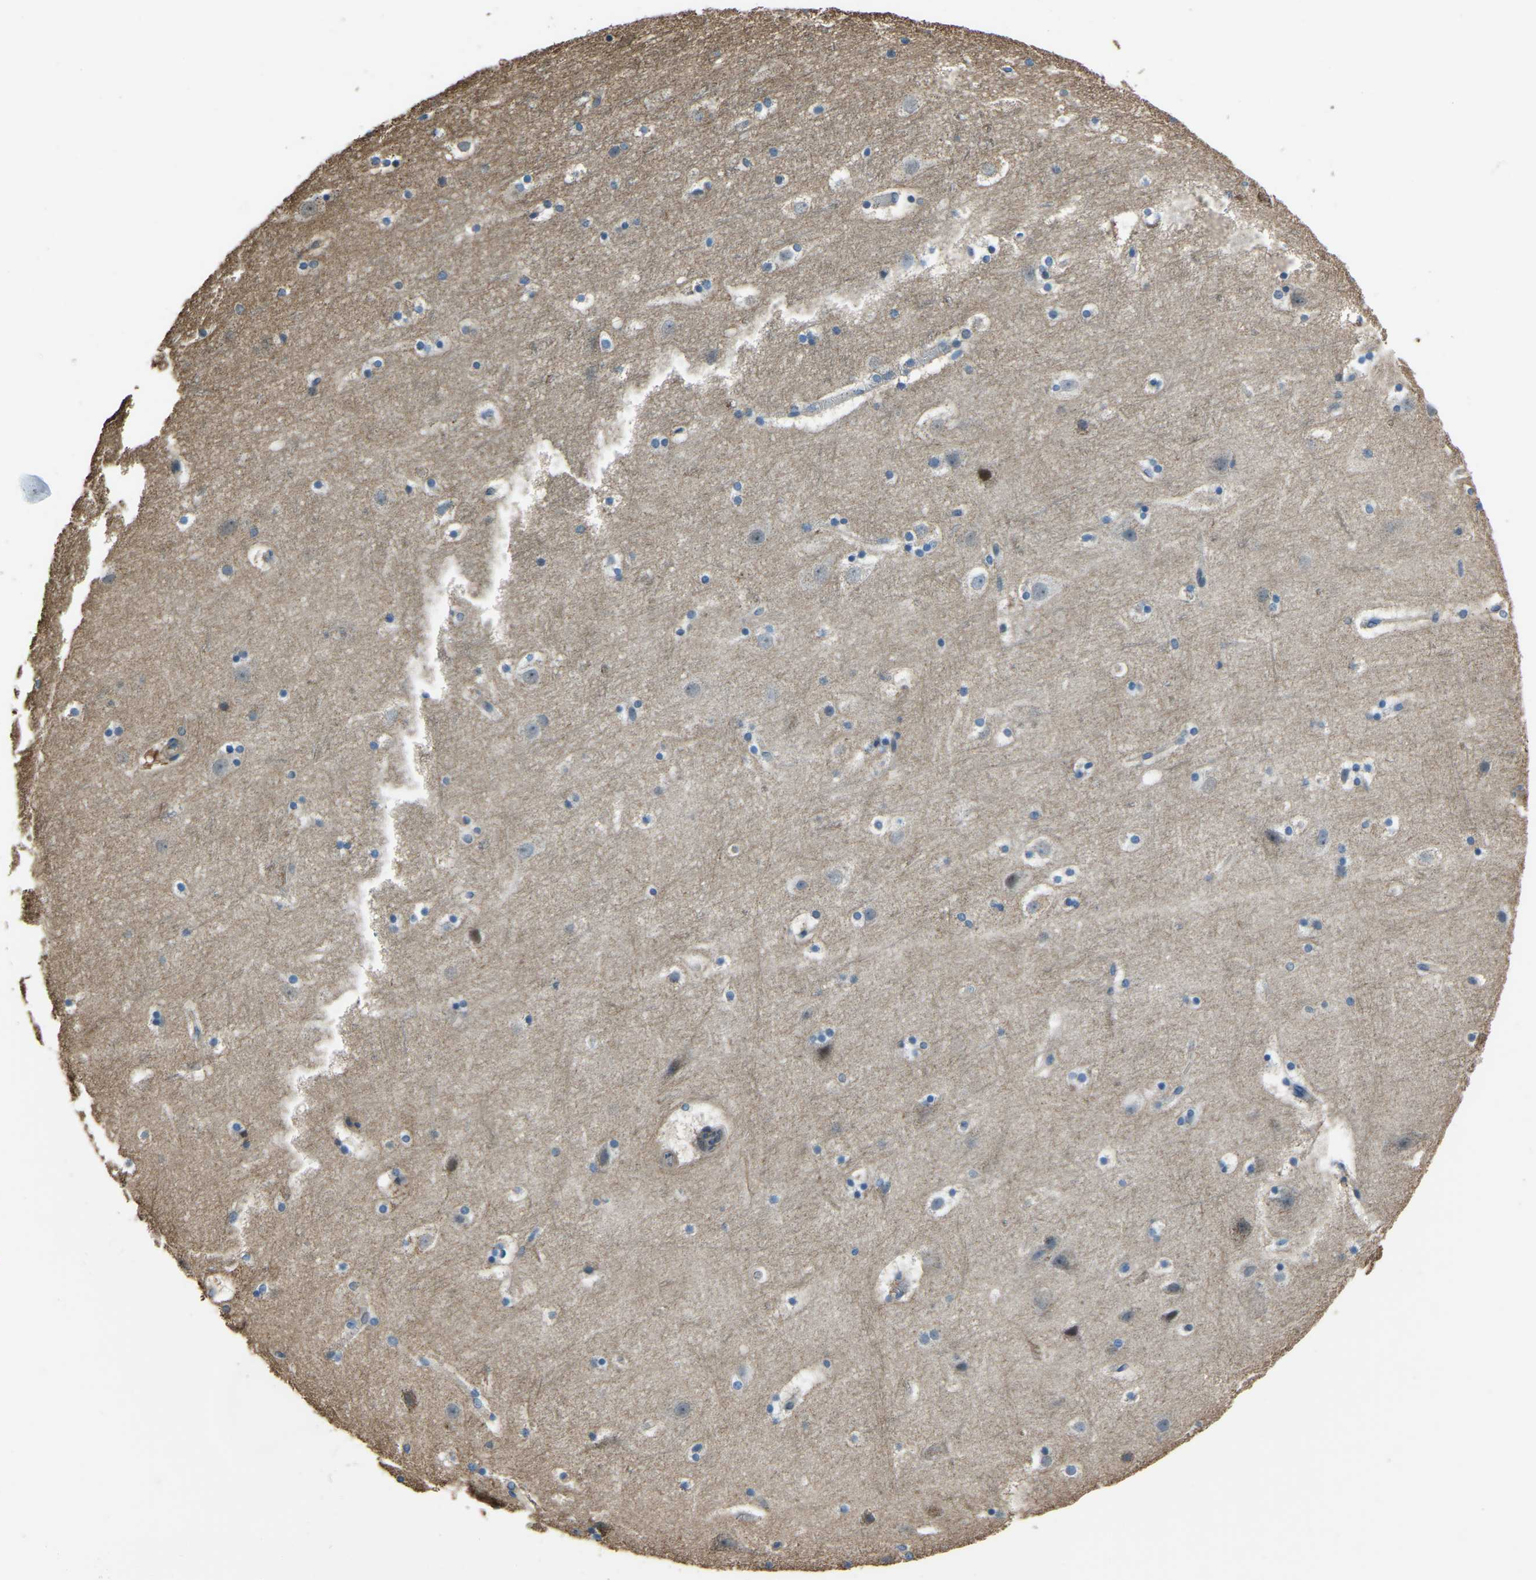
{"staining": {"intensity": "weak", "quantity": ">75%", "location": "cytoplasmic/membranous"}, "tissue": "cerebral cortex", "cell_type": "Endothelial cells", "image_type": "normal", "snomed": [{"axis": "morphology", "description": "Normal tissue, NOS"}, {"axis": "topography", "description": "Cerebral cortex"}], "caption": "High-magnification brightfield microscopy of benign cerebral cortex stained with DAB (brown) and counterstained with hematoxylin (blue). endothelial cells exhibit weak cytoplasmic/membranous staining is appreciated in about>75% of cells. (Stains: DAB in brown, nuclei in blue, Microscopy: brightfield microscopy at high magnification).", "gene": "COL3A1", "patient": {"sex": "male", "age": 45}}